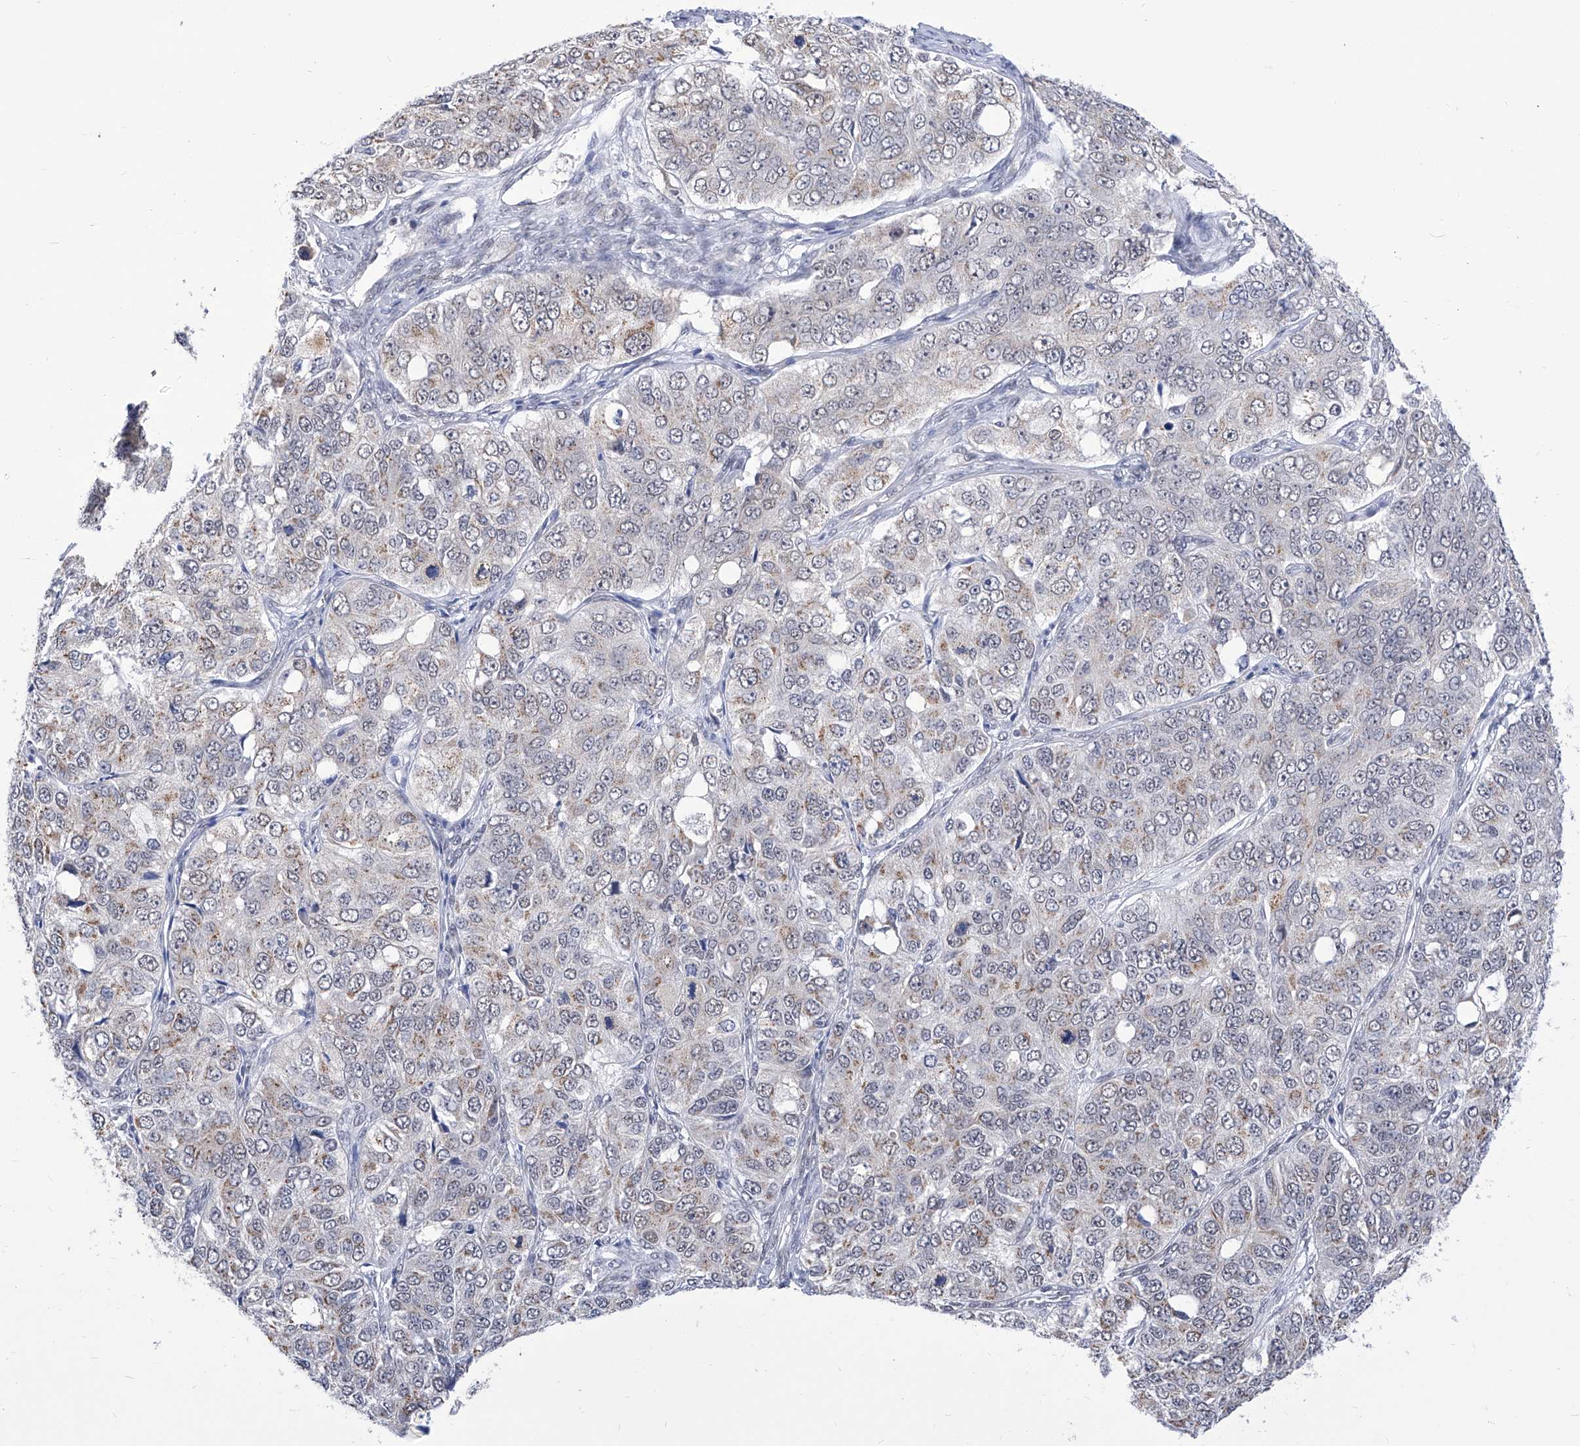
{"staining": {"intensity": "weak", "quantity": "25%-75%", "location": "cytoplasmic/membranous"}, "tissue": "ovarian cancer", "cell_type": "Tumor cells", "image_type": "cancer", "snomed": [{"axis": "morphology", "description": "Carcinoma, endometroid"}, {"axis": "topography", "description": "Ovary"}], "caption": "Protein expression analysis of ovarian endometroid carcinoma demonstrates weak cytoplasmic/membranous expression in about 25%-75% of tumor cells.", "gene": "SART1", "patient": {"sex": "female", "age": 51}}